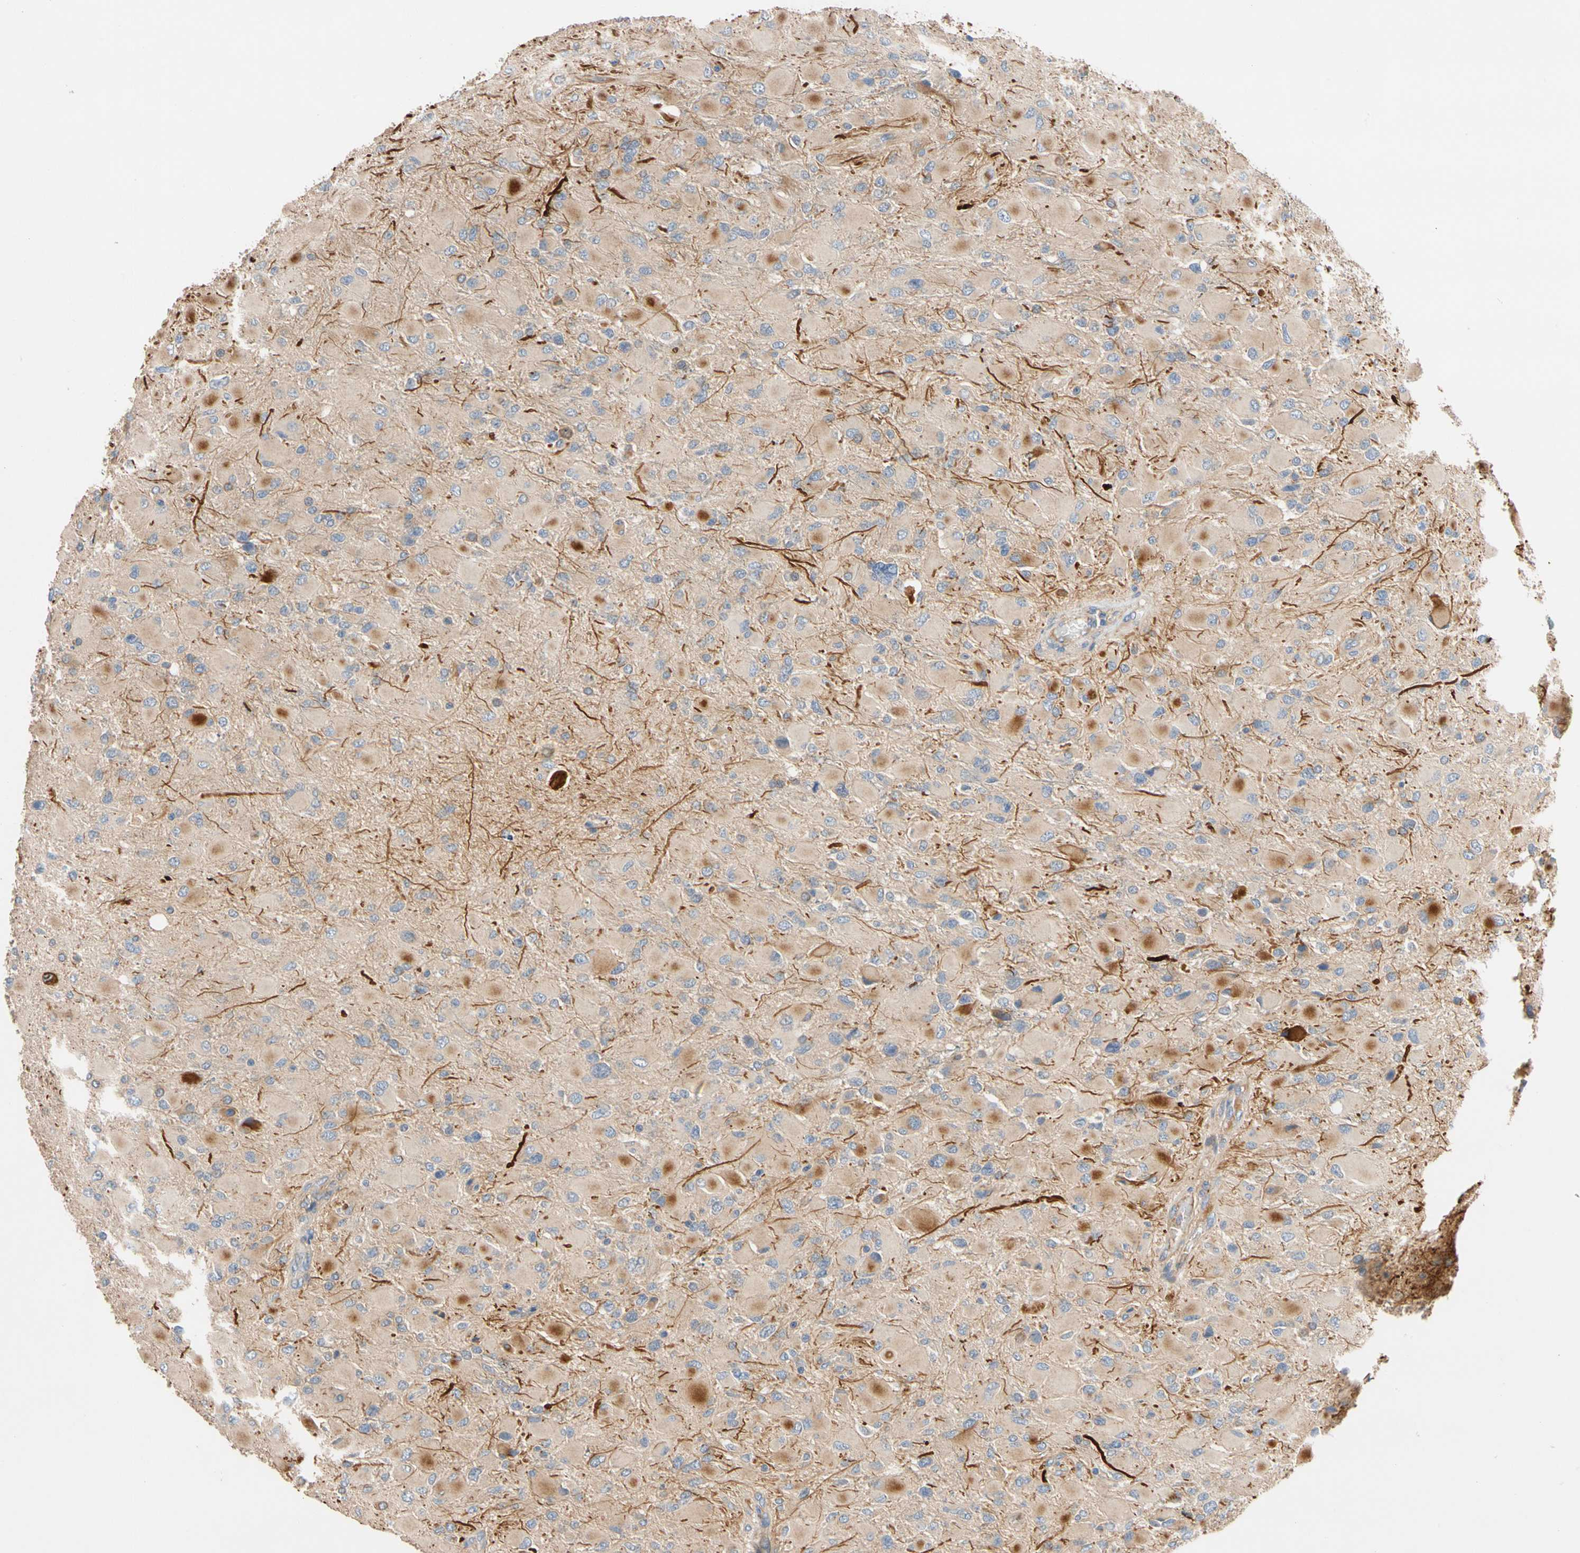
{"staining": {"intensity": "moderate", "quantity": ">75%", "location": "cytoplasmic/membranous"}, "tissue": "glioma", "cell_type": "Tumor cells", "image_type": "cancer", "snomed": [{"axis": "morphology", "description": "Glioma, malignant, High grade"}, {"axis": "topography", "description": "Cerebral cortex"}], "caption": "The immunohistochemical stain labels moderate cytoplasmic/membranous staining in tumor cells of high-grade glioma (malignant) tissue.", "gene": "FGD6", "patient": {"sex": "female", "age": 36}}